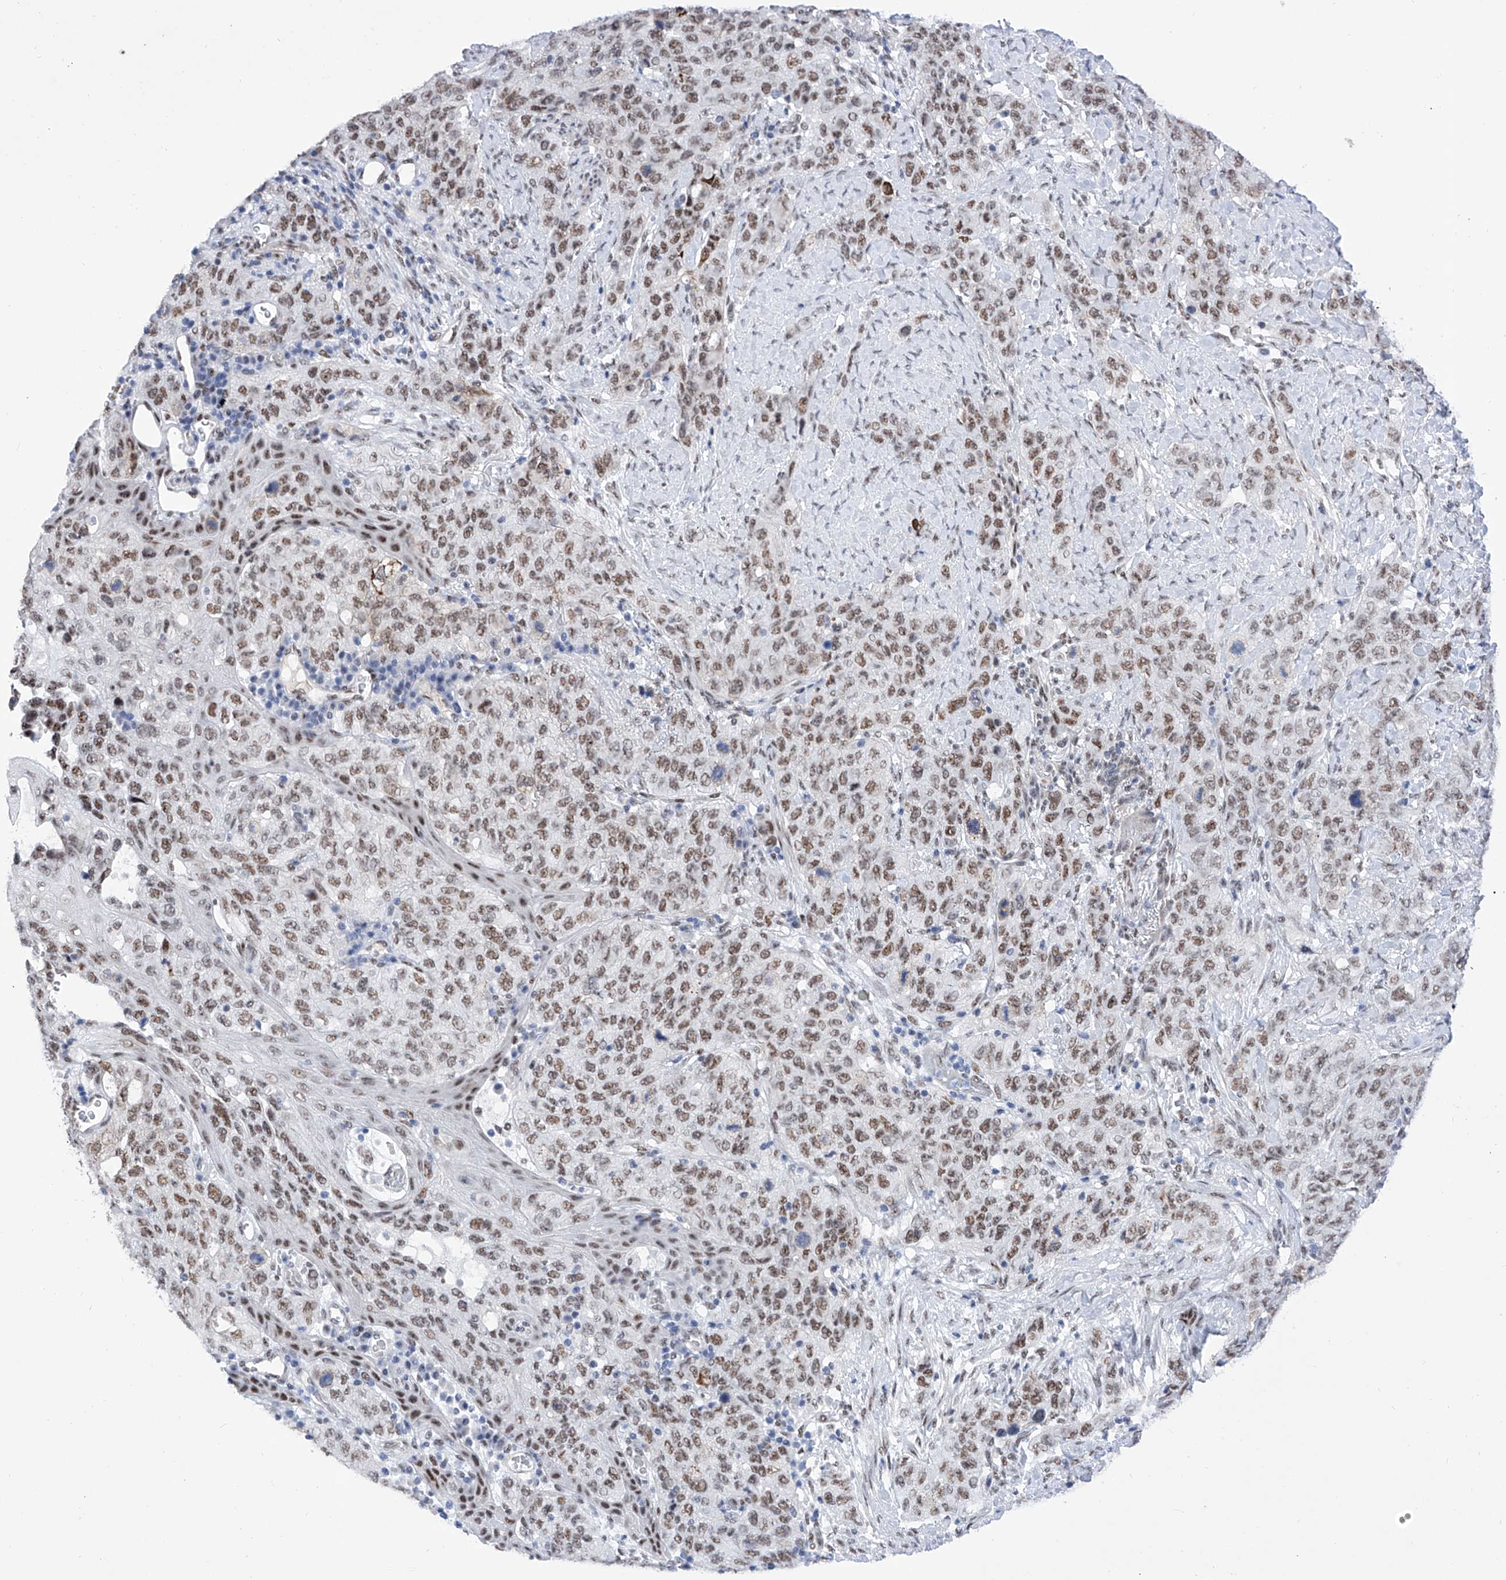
{"staining": {"intensity": "moderate", "quantity": ">75%", "location": "nuclear"}, "tissue": "stomach cancer", "cell_type": "Tumor cells", "image_type": "cancer", "snomed": [{"axis": "morphology", "description": "Adenocarcinoma, NOS"}, {"axis": "topography", "description": "Stomach"}], "caption": "A brown stain labels moderate nuclear expression of a protein in adenocarcinoma (stomach) tumor cells.", "gene": "ATN1", "patient": {"sex": "male", "age": 48}}